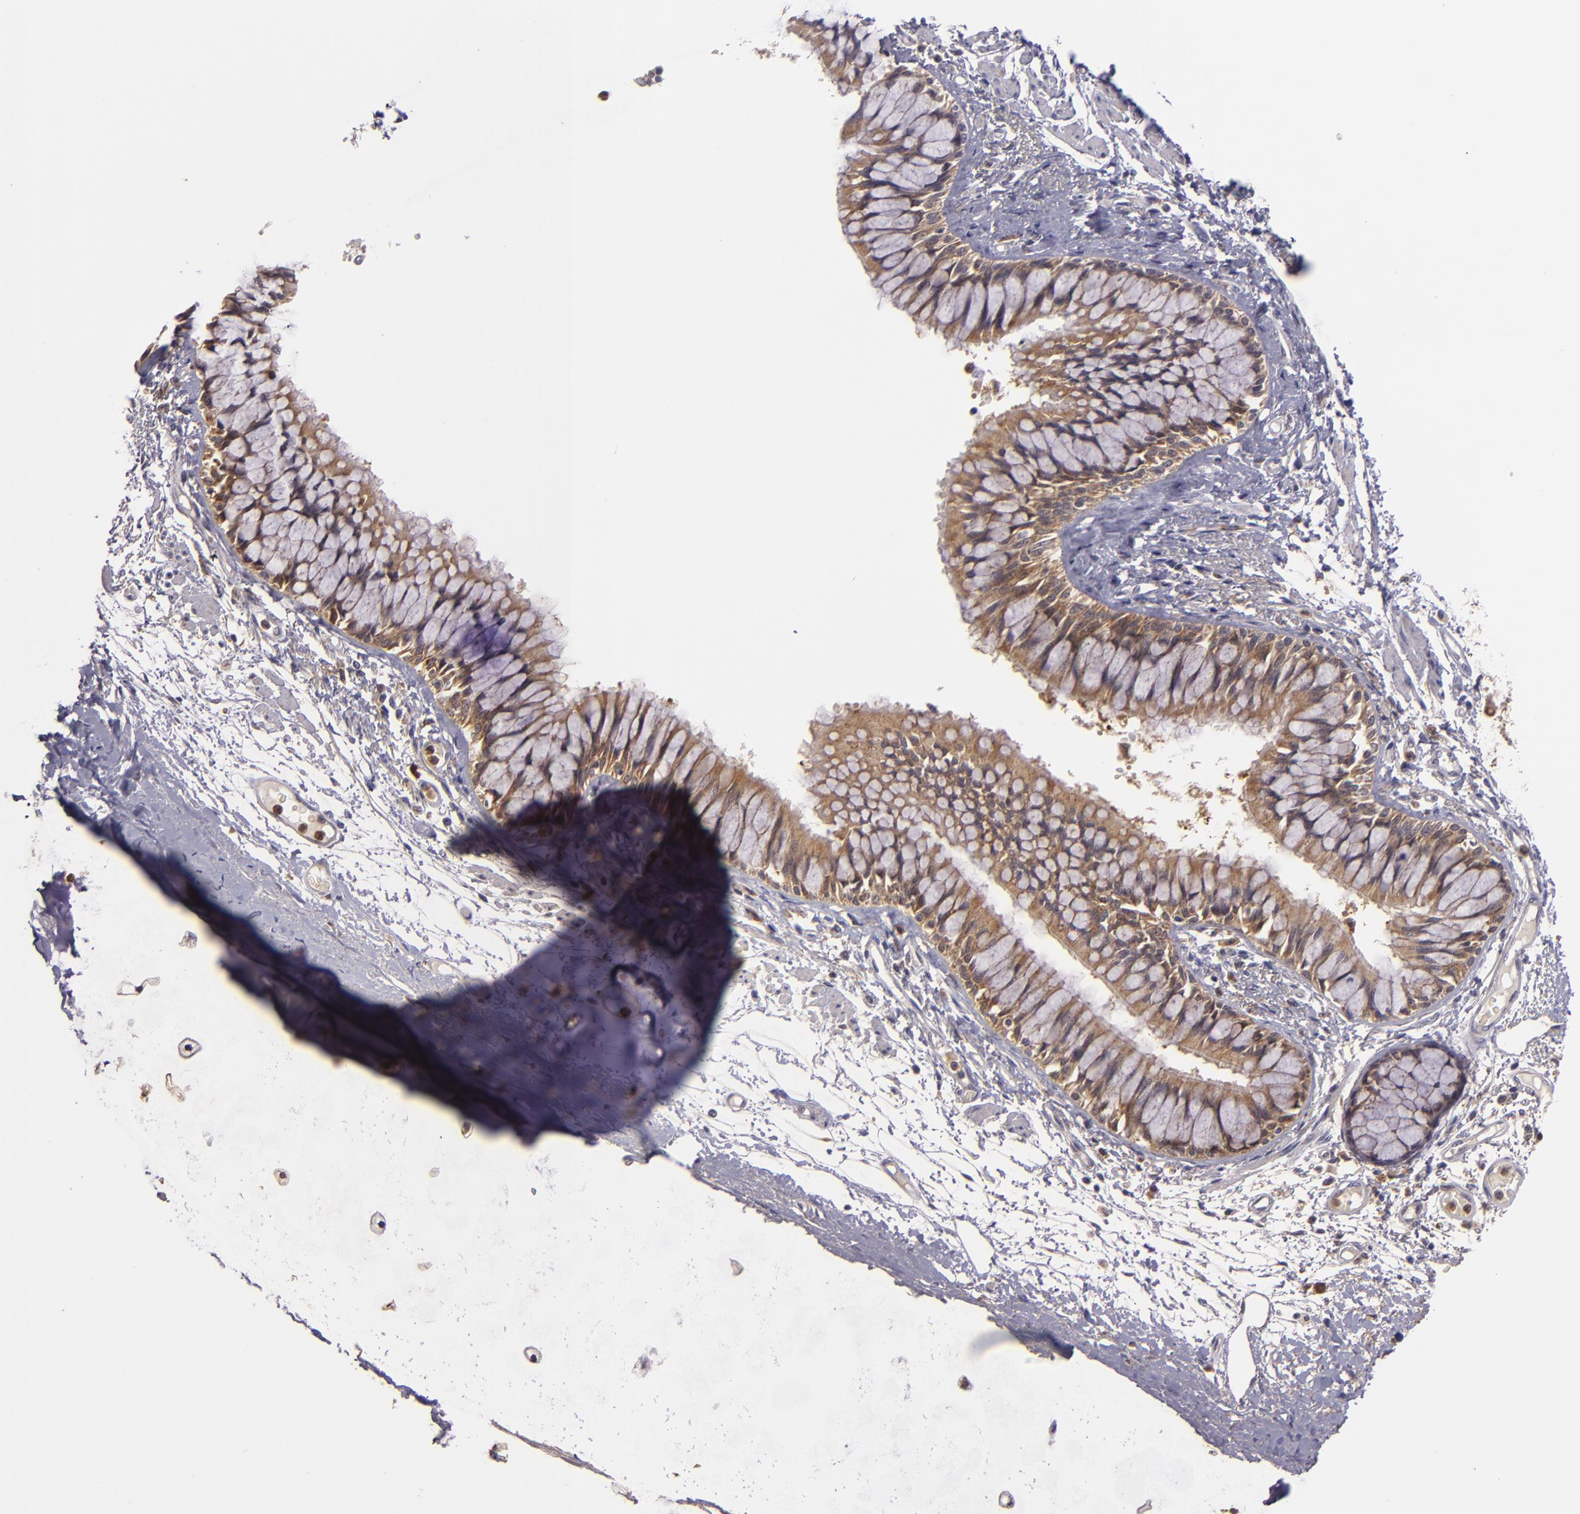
{"staining": {"intensity": "moderate", "quantity": ">75%", "location": "cytoplasmic/membranous"}, "tissue": "bronchus", "cell_type": "Respiratory epithelial cells", "image_type": "normal", "snomed": [{"axis": "morphology", "description": "Normal tissue, NOS"}, {"axis": "topography", "description": "Cartilage tissue"}, {"axis": "topography", "description": "Bronchus"}, {"axis": "topography", "description": "Lung"}, {"axis": "topography", "description": "Peripheral nerve tissue"}], "caption": "Moderate cytoplasmic/membranous positivity for a protein is identified in about >75% of respiratory epithelial cells of unremarkable bronchus using immunohistochemistry.", "gene": "FHIT", "patient": {"sex": "female", "age": 49}}